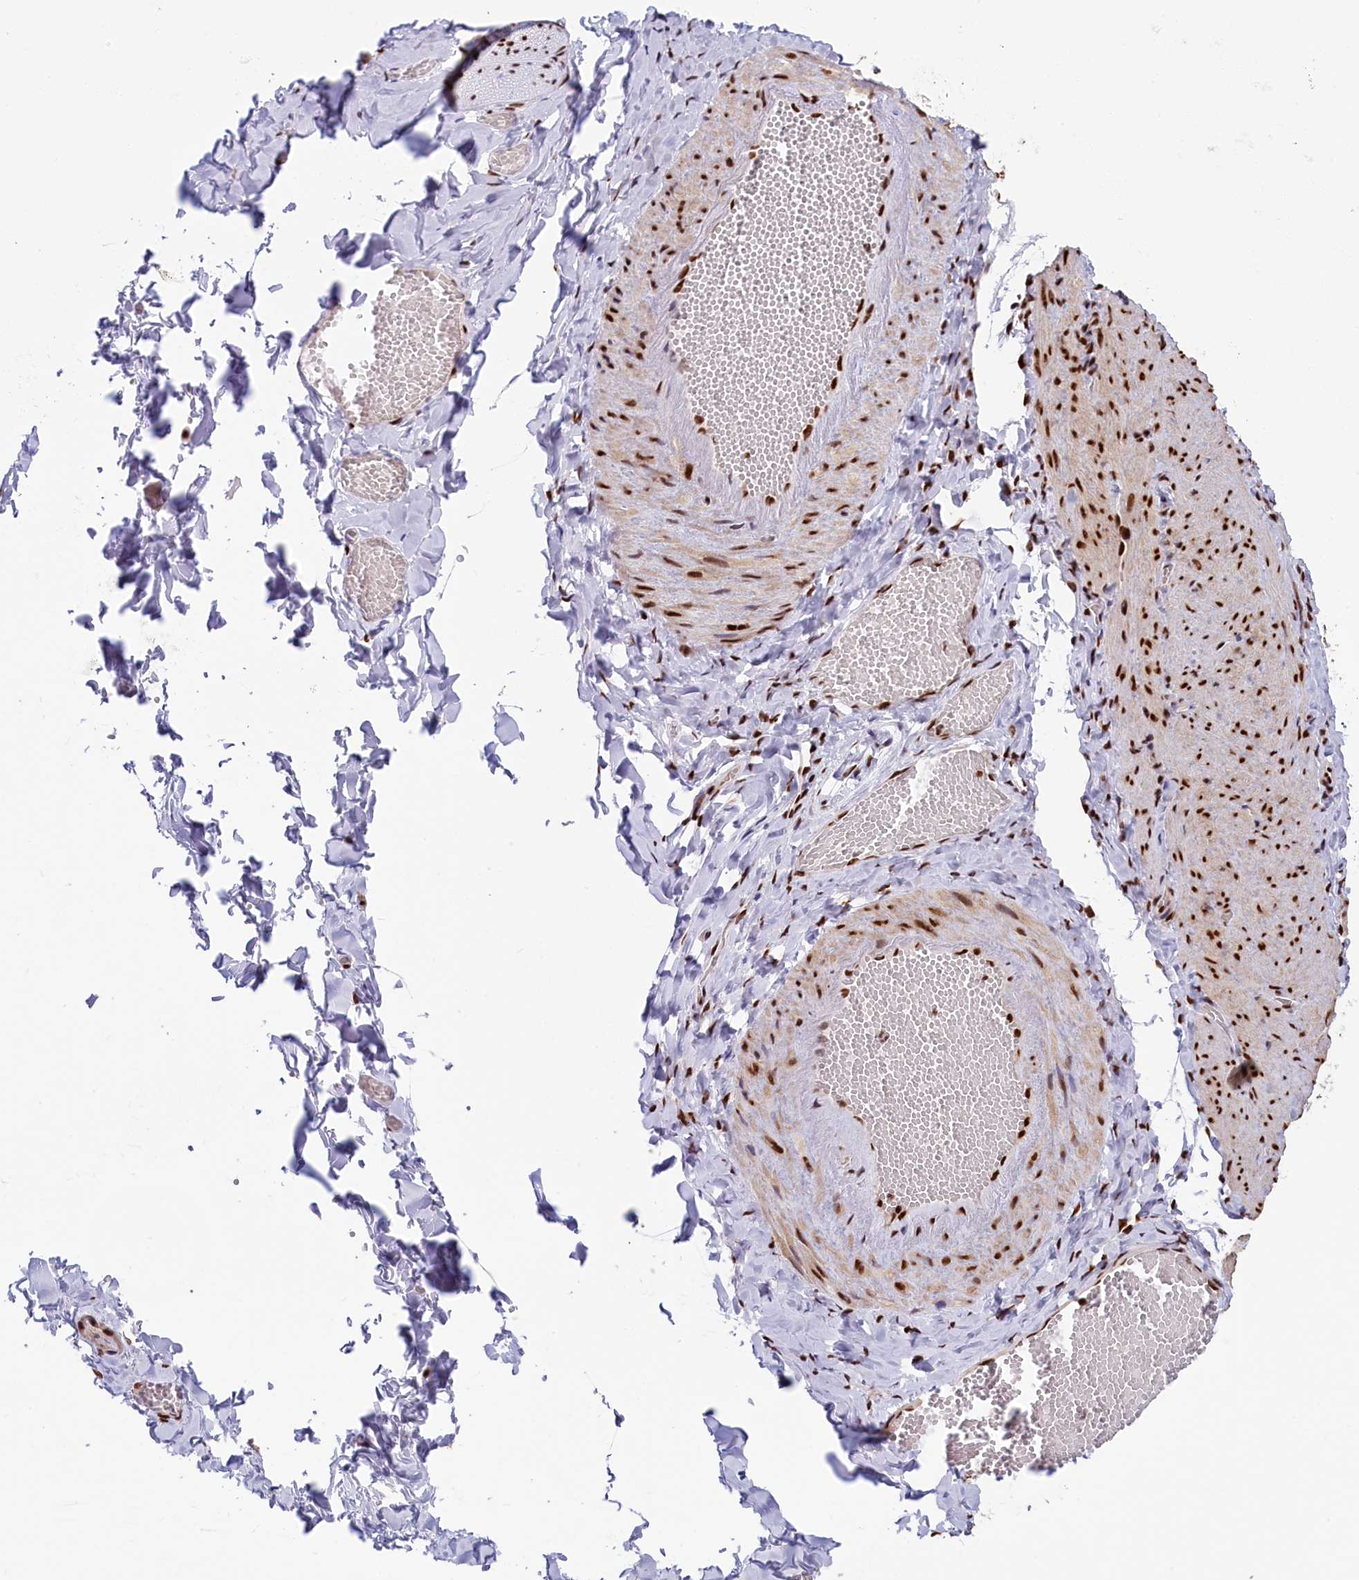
{"staining": {"intensity": "strong", "quantity": ">75%", "location": "nuclear"}, "tissue": "adipose tissue", "cell_type": "Adipocytes", "image_type": "normal", "snomed": [{"axis": "morphology", "description": "Normal tissue, NOS"}, {"axis": "topography", "description": "Gallbladder"}, {"axis": "topography", "description": "Peripheral nerve tissue"}], "caption": "The image demonstrates immunohistochemical staining of unremarkable adipose tissue. There is strong nuclear expression is identified in about >75% of adipocytes. The staining is performed using DAB (3,3'-diaminobenzidine) brown chromogen to label protein expression. The nuclei are counter-stained blue using hematoxylin.", "gene": "SNRNP70", "patient": {"sex": "male", "age": 38}}